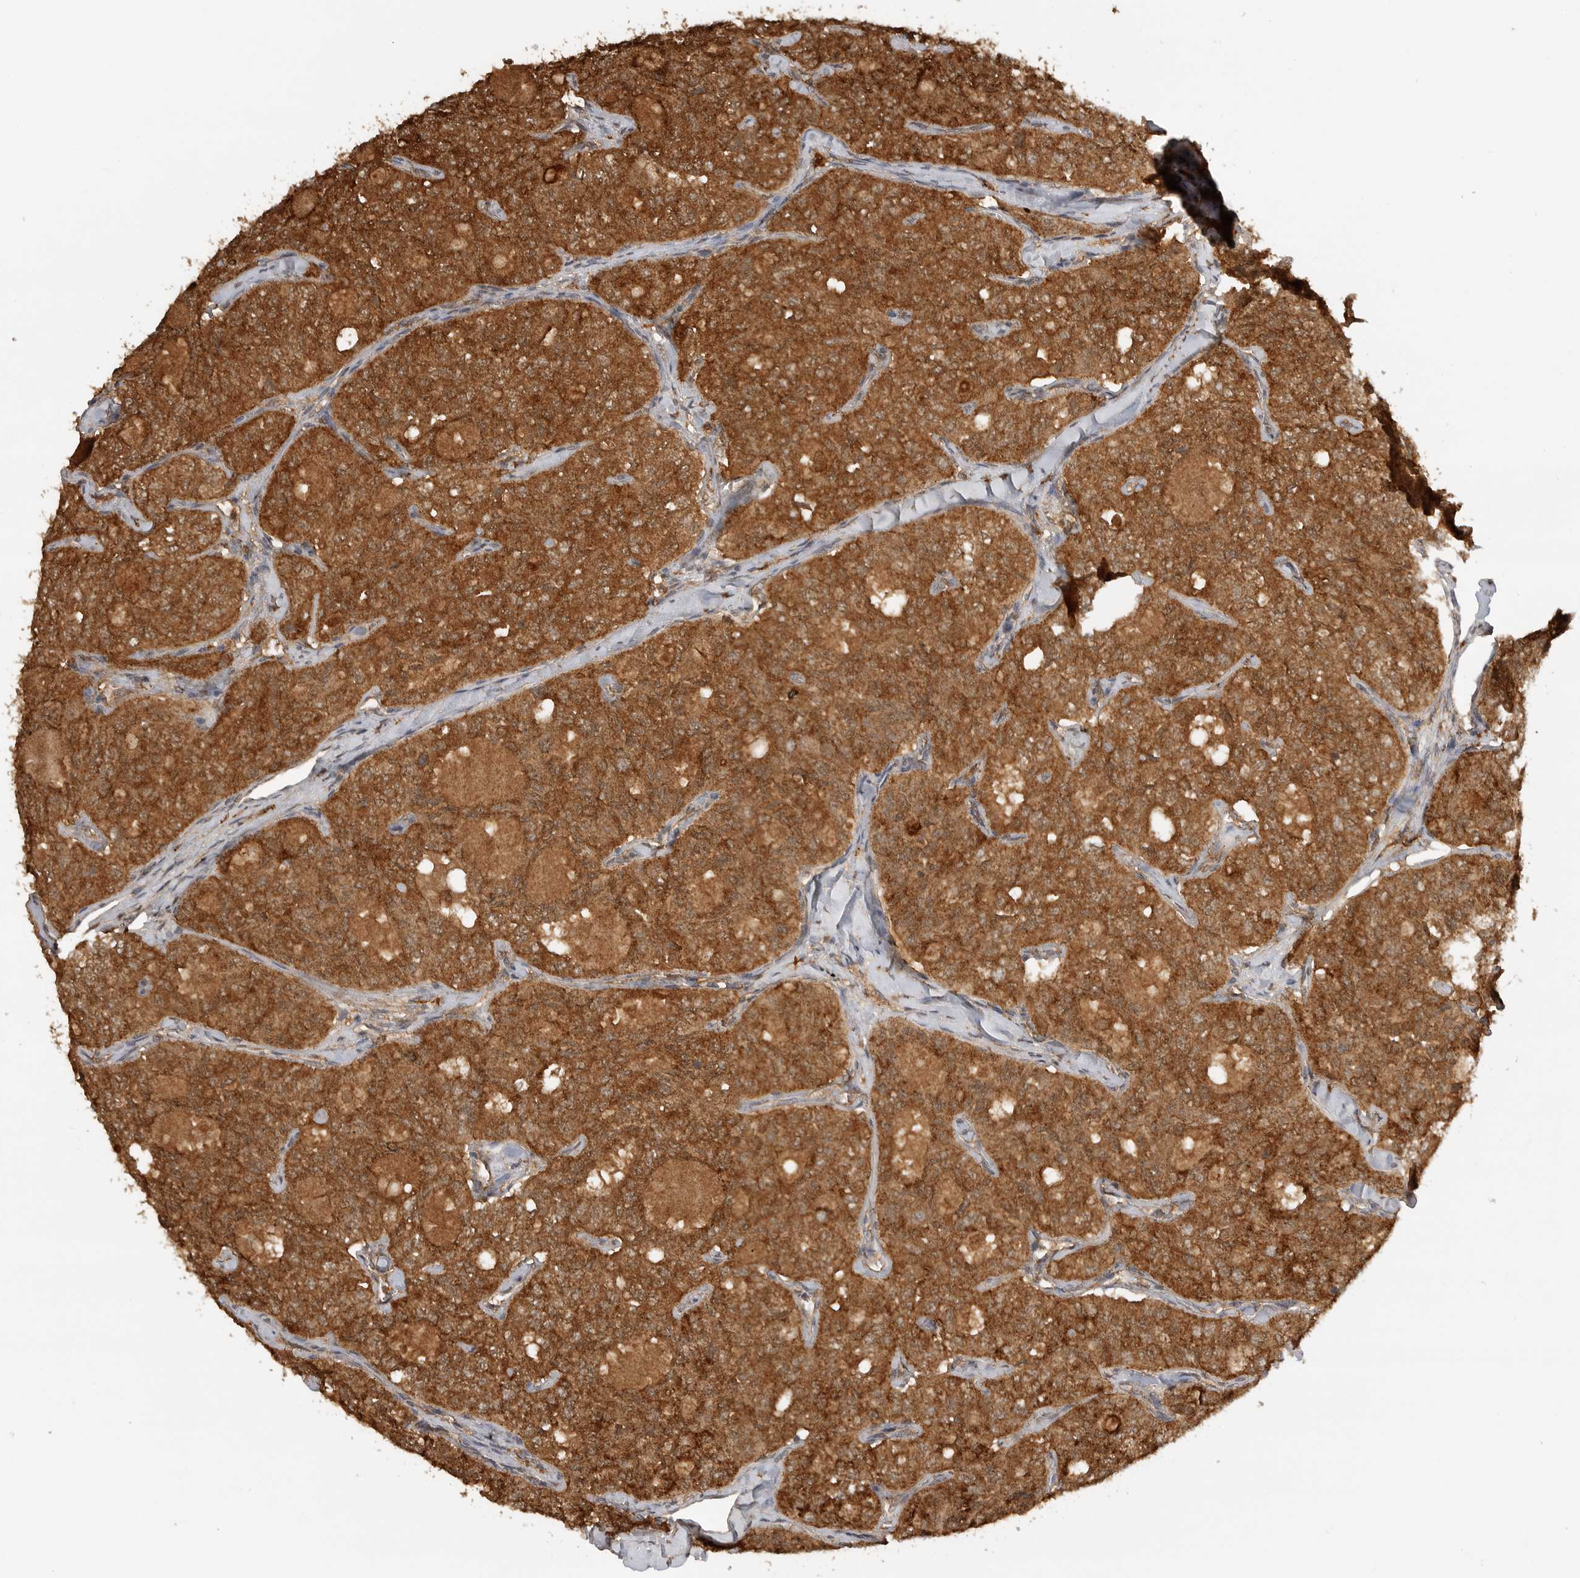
{"staining": {"intensity": "strong", "quantity": ">75%", "location": "cytoplasmic/membranous,nuclear"}, "tissue": "thyroid cancer", "cell_type": "Tumor cells", "image_type": "cancer", "snomed": [{"axis": "morphology", "description": "Follicular adenoma carcinoma, NOS"}, {"axis": "topography", "description": "Thyroid gland"}], "caption": "High-magnification brightfield microscopy of thyroid follicular adenoma carcinoma stained with DAB (3,3'-diaminobenzidine) (brown) and counterstained with hematoxylin (blue). tumor cells exhibit strong cytoplasmic/membranous and nuclear staining is identified in about>75% of cells.", "gene": "ICOSLG", "patient": {"sex": "male", "age": 75}}